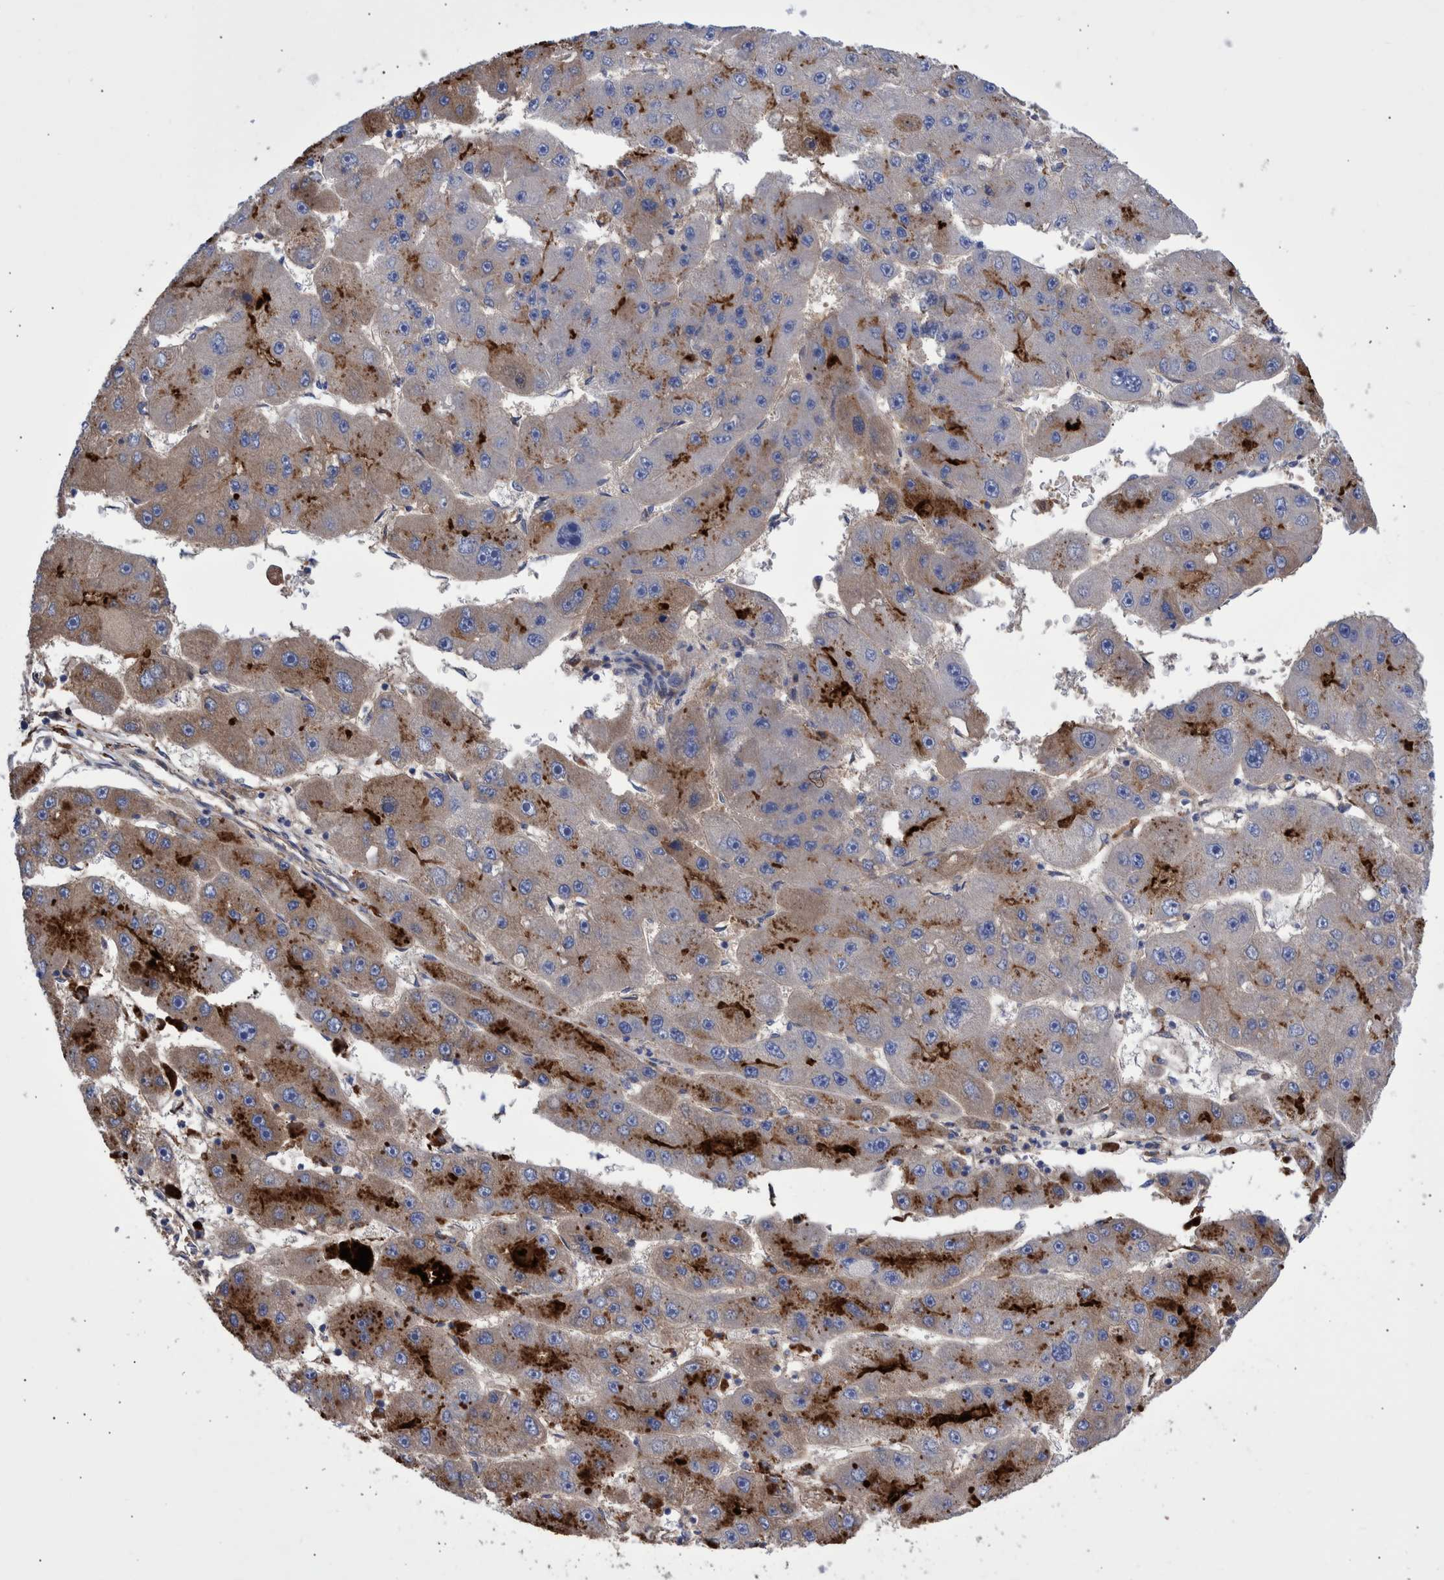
{"staining": {"intensity": "weak", "quantity": "25%-75%", "location": "cytoplasmic/membranous"}, "tissue": "liver cancer", "cell_type": "Tumor cells", "image_type": "cancer", "snomed": [{"axis": "morphology", "description": "Carcinoma, Hepatocellular, NOS"}, {"axis": "topography", "description": "Liver"}], "caption": "Tumor cells display low levels of weak cytoplasmic/membranous positivity in about 25%-75% of cells in liver hepatocellular carcinoma.", "gene": "DLL4", "patient": {"sex": "female", "age": 61}}